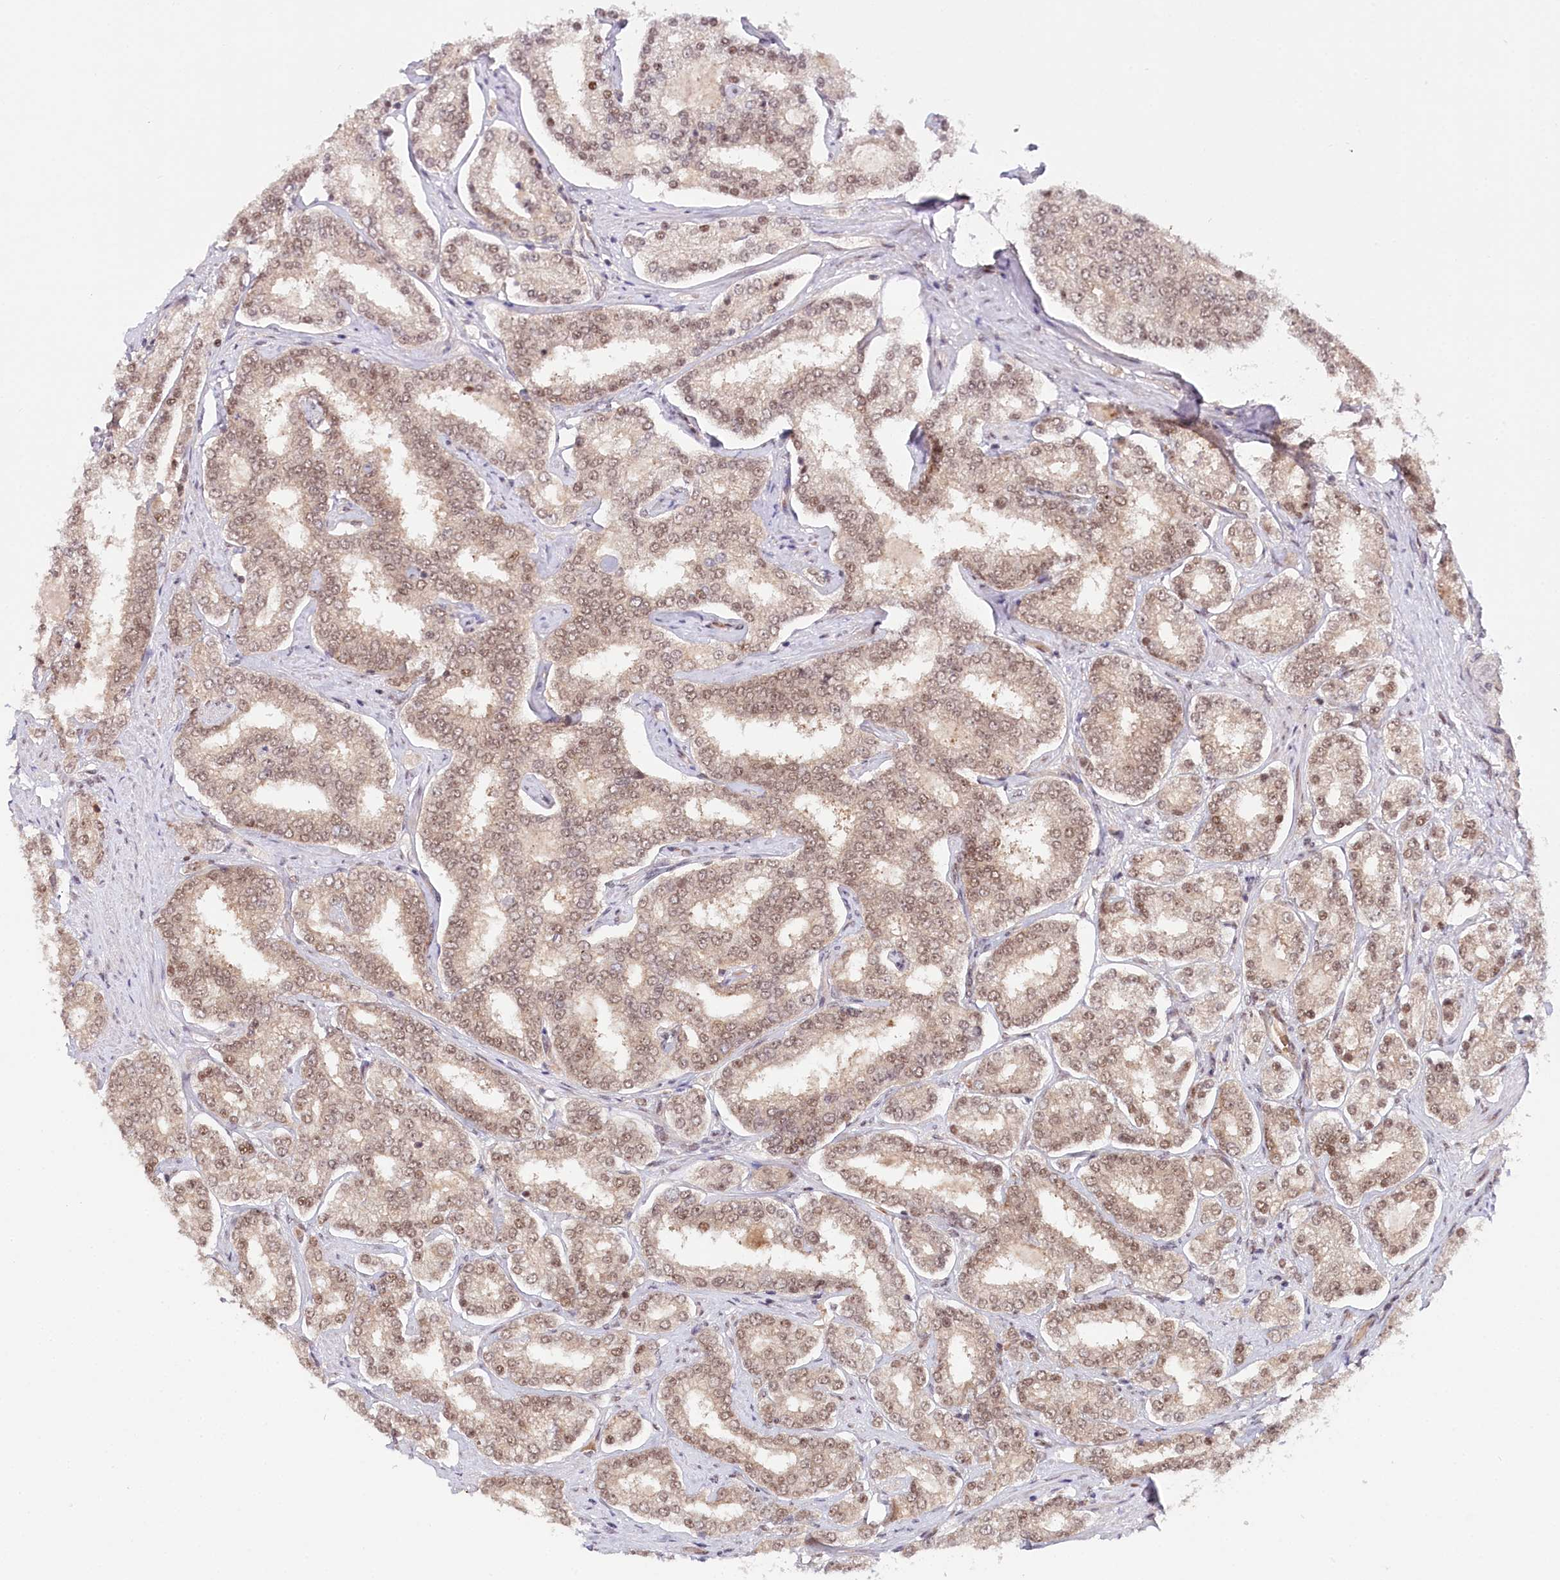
{"staining": {"intensity": "moderate", "quantity": ">75%", "location": "nuclear"}, "tissue": "prostate cancer", "cell_type": "Tumor cells", "image_type": "cancer", "snomed": [{"axis": "morphology", "description": "Normal tissue, NOS"}, {"axis": "morphology", "description": "Adenocarcinoma, High grade"}, {"axis": "topography", "description": "Prostate"}], "caption": "An image showing moderate nuclear positivity in about >75% of tumor cells in prostate high-grade adenocarcinoma, as visualized by brown immunohistochemical staining.", "gene": "CCDC65", "patient": {"sex": "male", "age": 83}}